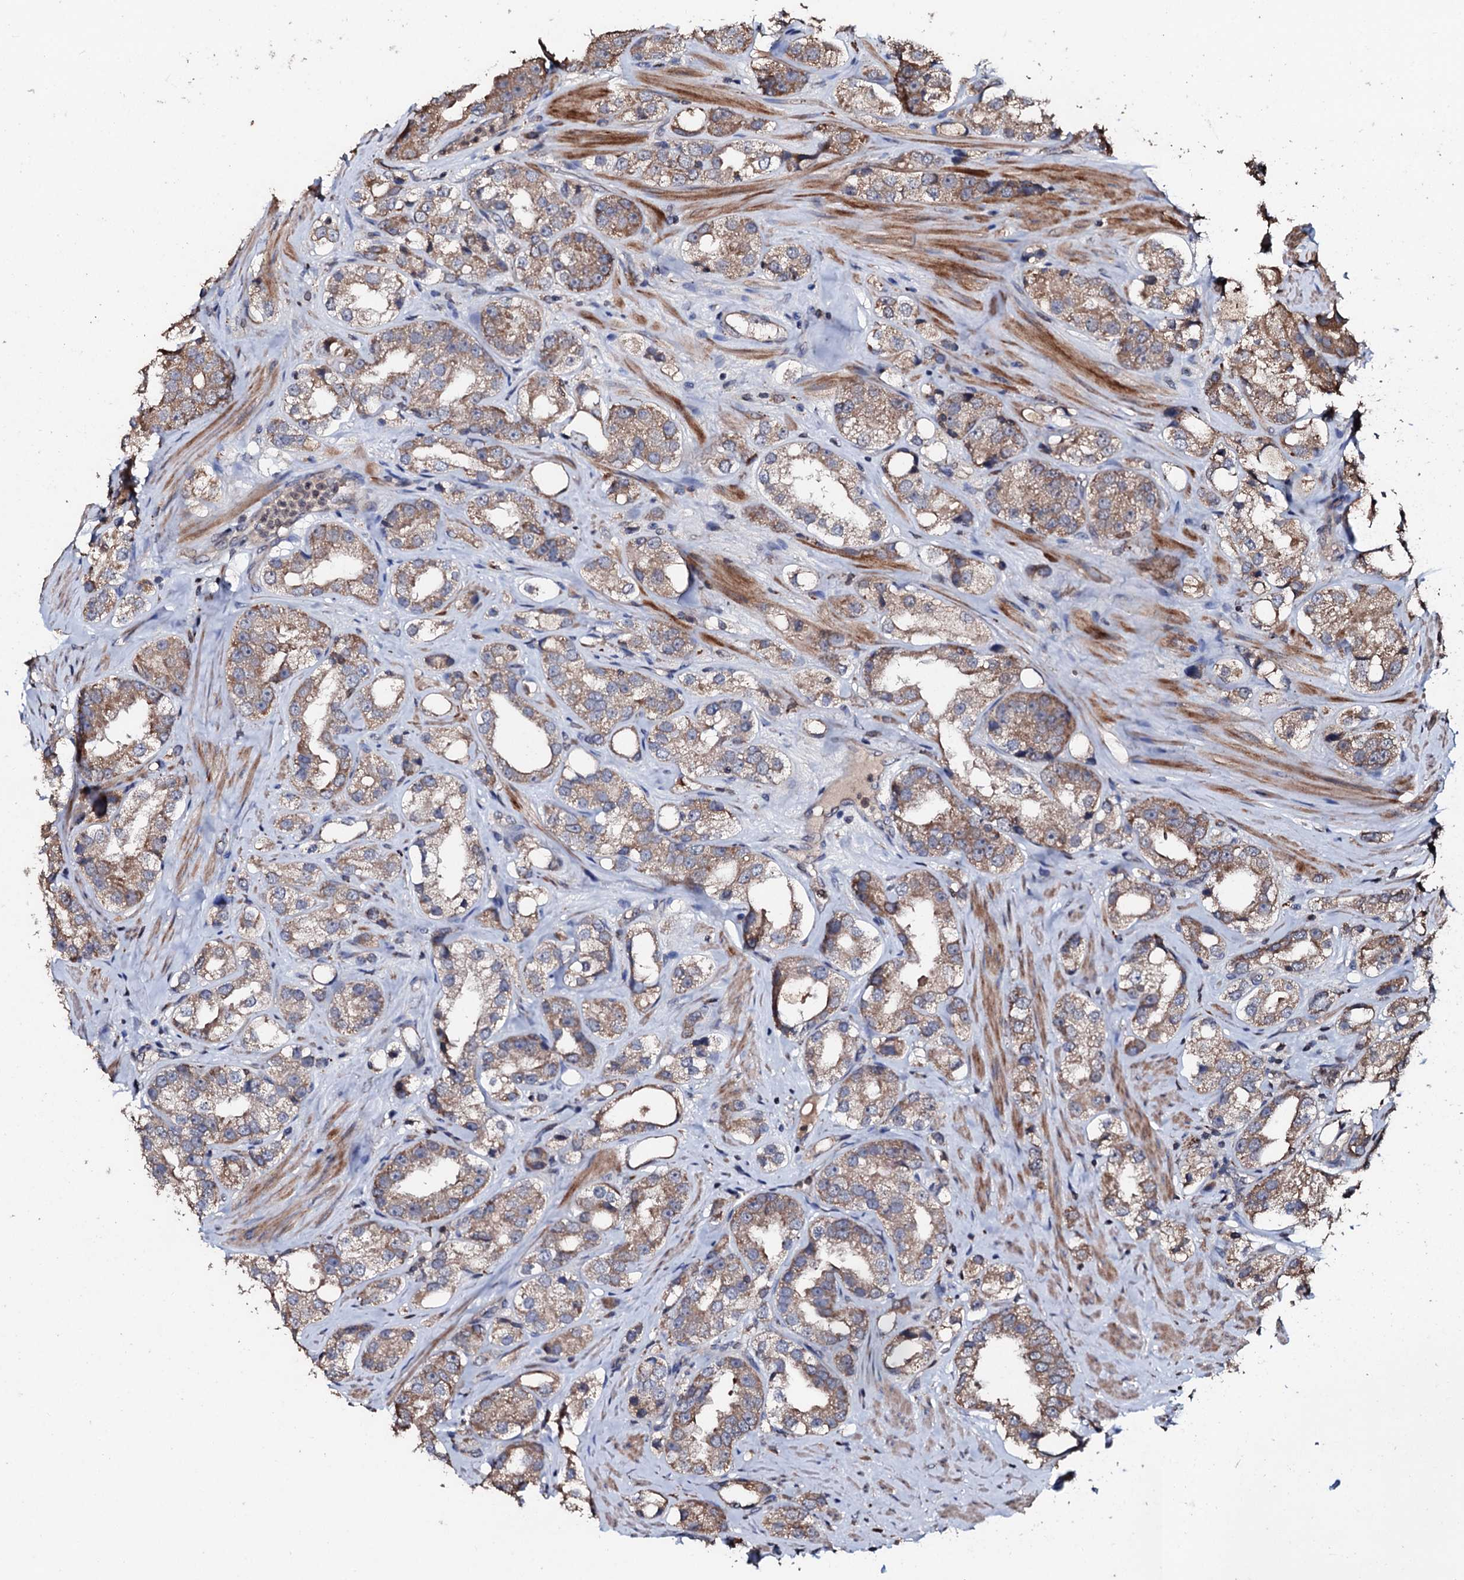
{"staining": {"intensity": "moderate", "quantity": ">75%", "location": "cytoplasmic/membranous"}, "tissue": "prostate cancer", "cell_type": "Tumor cells", "image_type": "cancer", "snomed": [{"axis": "morphology", "description": "Adenocarcinoma, NOS"}, {"axis": "topography", "description": "Prostate"}], "caption": "Immunohistochemical staining of human adenocarcinoma (prostate) reveals moderate cytoplasmic/membranous protein positivity in about >75% of tumor cells.", "gene": "SDHAF2", "patient": {"sex": "male", "age": 79}}